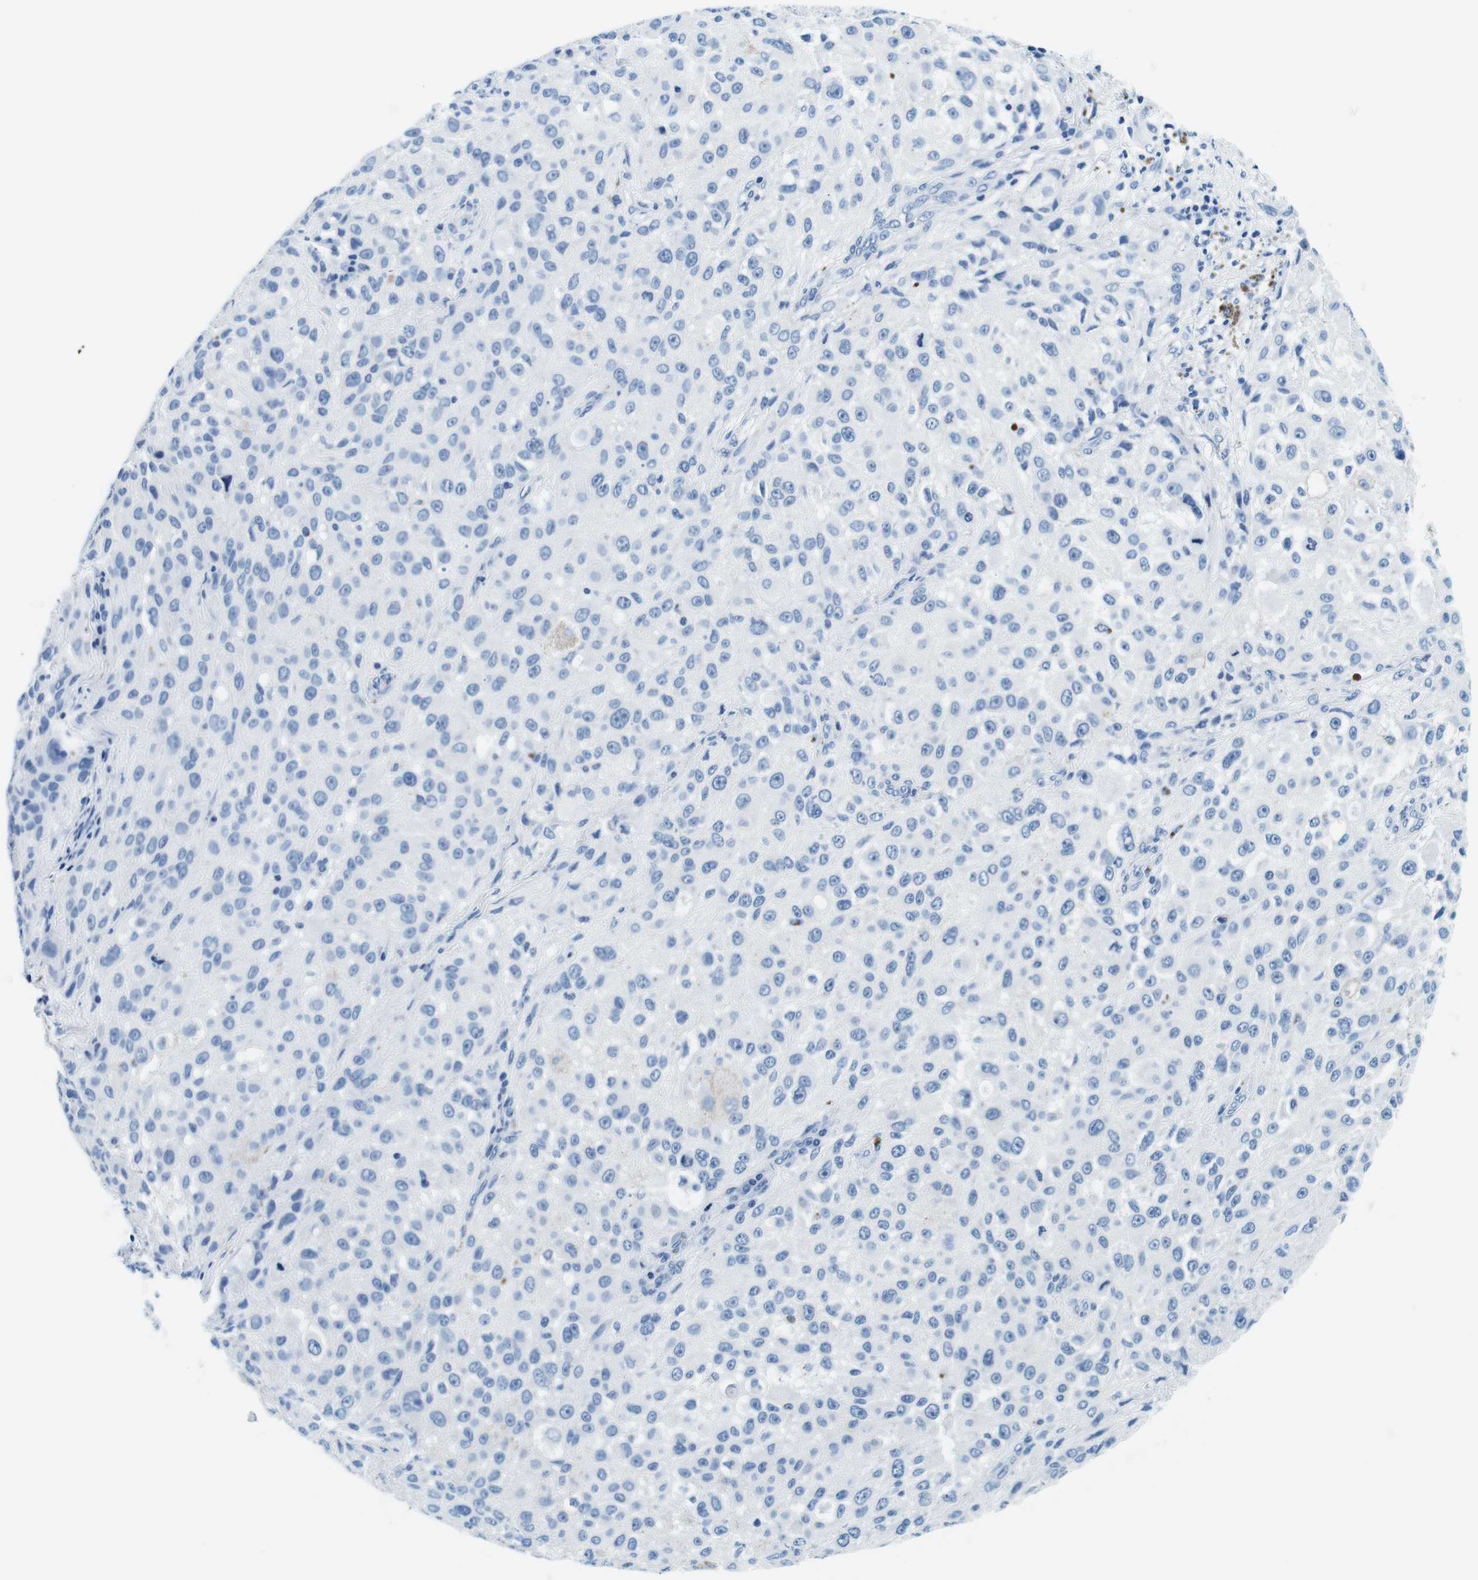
{"staining": {"intensity": "negative", "quantity": "none", "location": "none"}, "tissue": "melanoma", "cell_type": "Tumor cells", "image_type": "cancer", "snomed": [{"axis": "morphology", "description": "Necrosis, NOS"}, {"axis": "morphology", "description": "Malignant melanoma, NOS"}, {"axis": "topography", "description": "Skin"}], "caption": "DAB immunohistochemical staining of melanoma demonstrates no significant positivity in tumor cells.", "gene": "ELANE", "patient": {"sex": "female", "age": 87}}